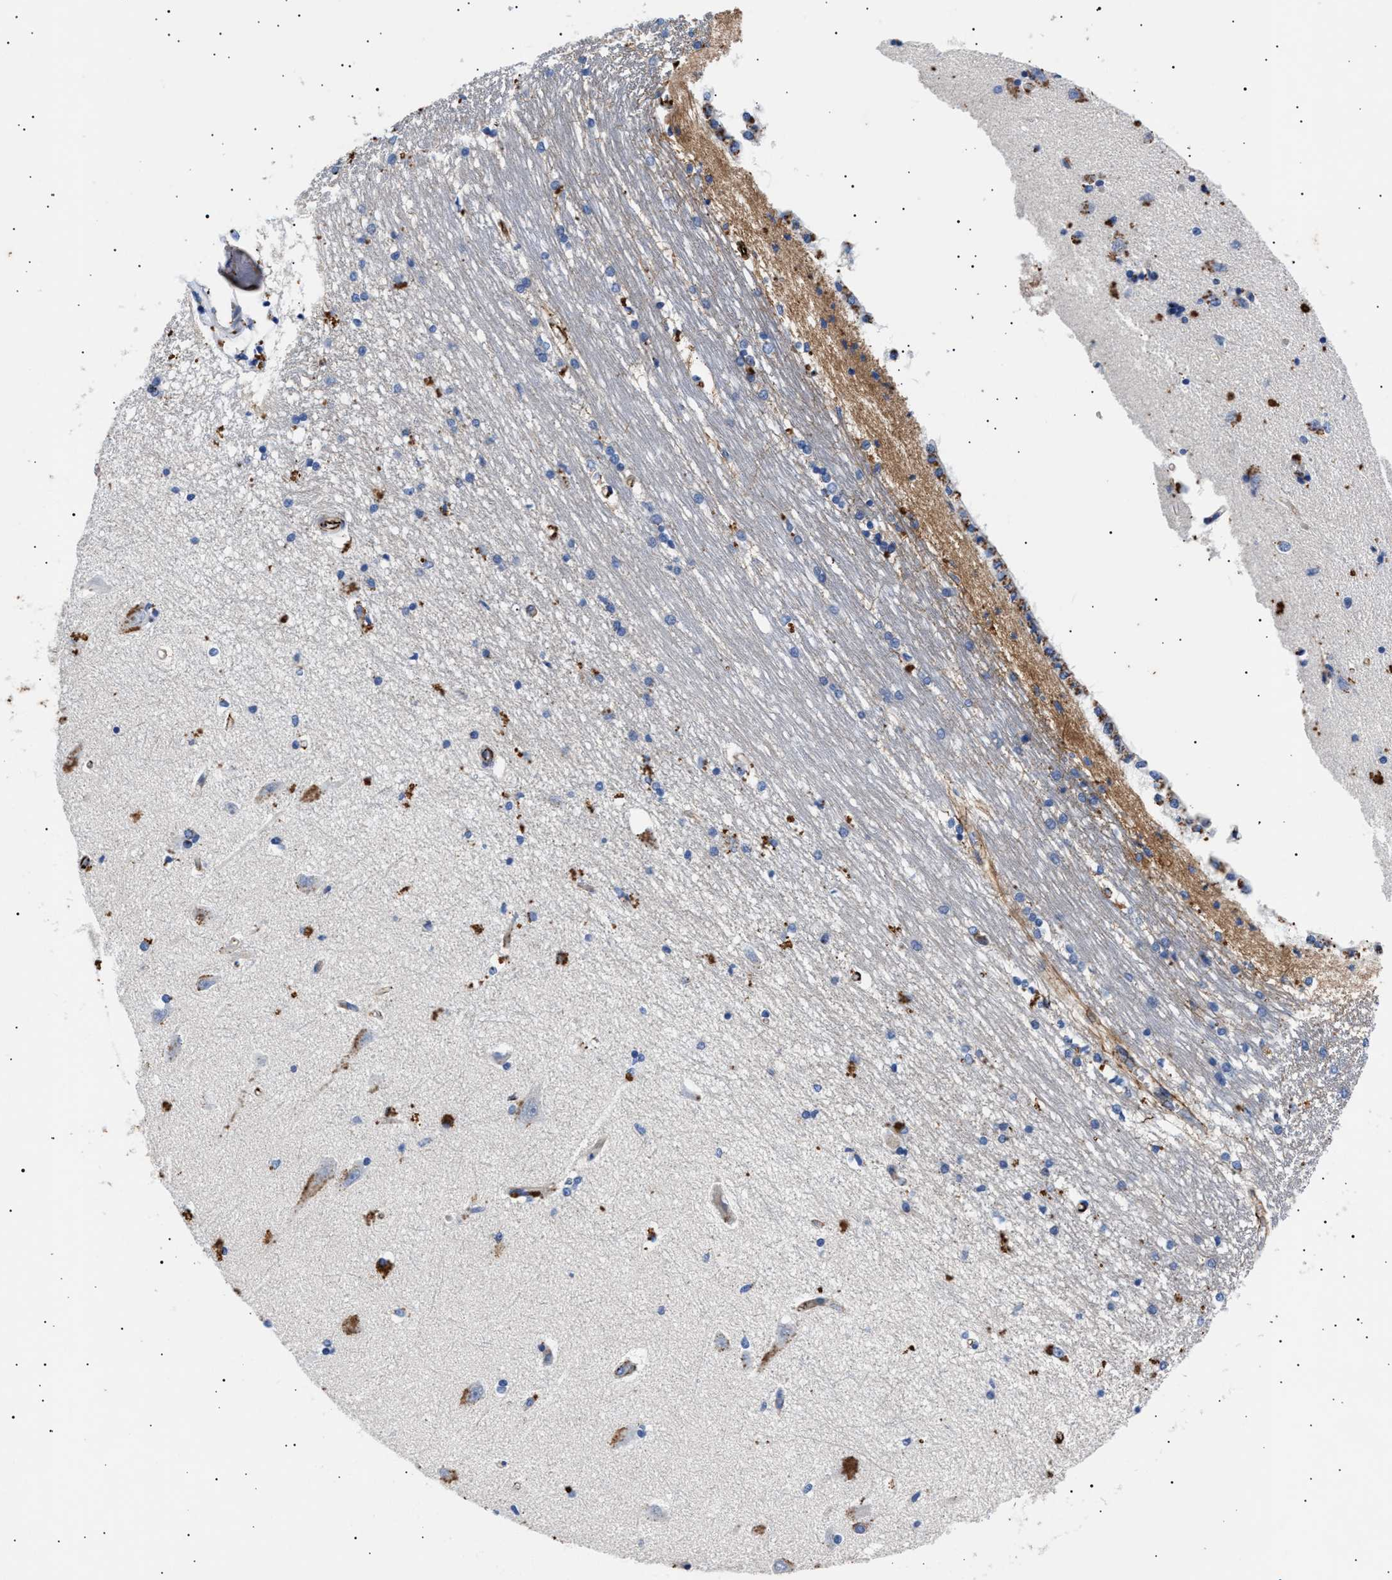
{"staining": {"intensity": "moderate", "quantity": "<25%", "location": "cytoplasmic/membranous"}, "tissue": "hippocampus", "cell_type": "Glial cells", "image_type": "normal", "snomed": [{"axis": "morphology", "description": "Normal tissue, NOS"}, {"axis": "topography", "description": "Hippocampus"}], "caption": "Protein staining of benign hippocampus displays moderate cytoplasmic/membranous expression in approximately <25% of glial cells.", "gene": "OLFML2A", "patient": {"sex": "male", "age": 45}}